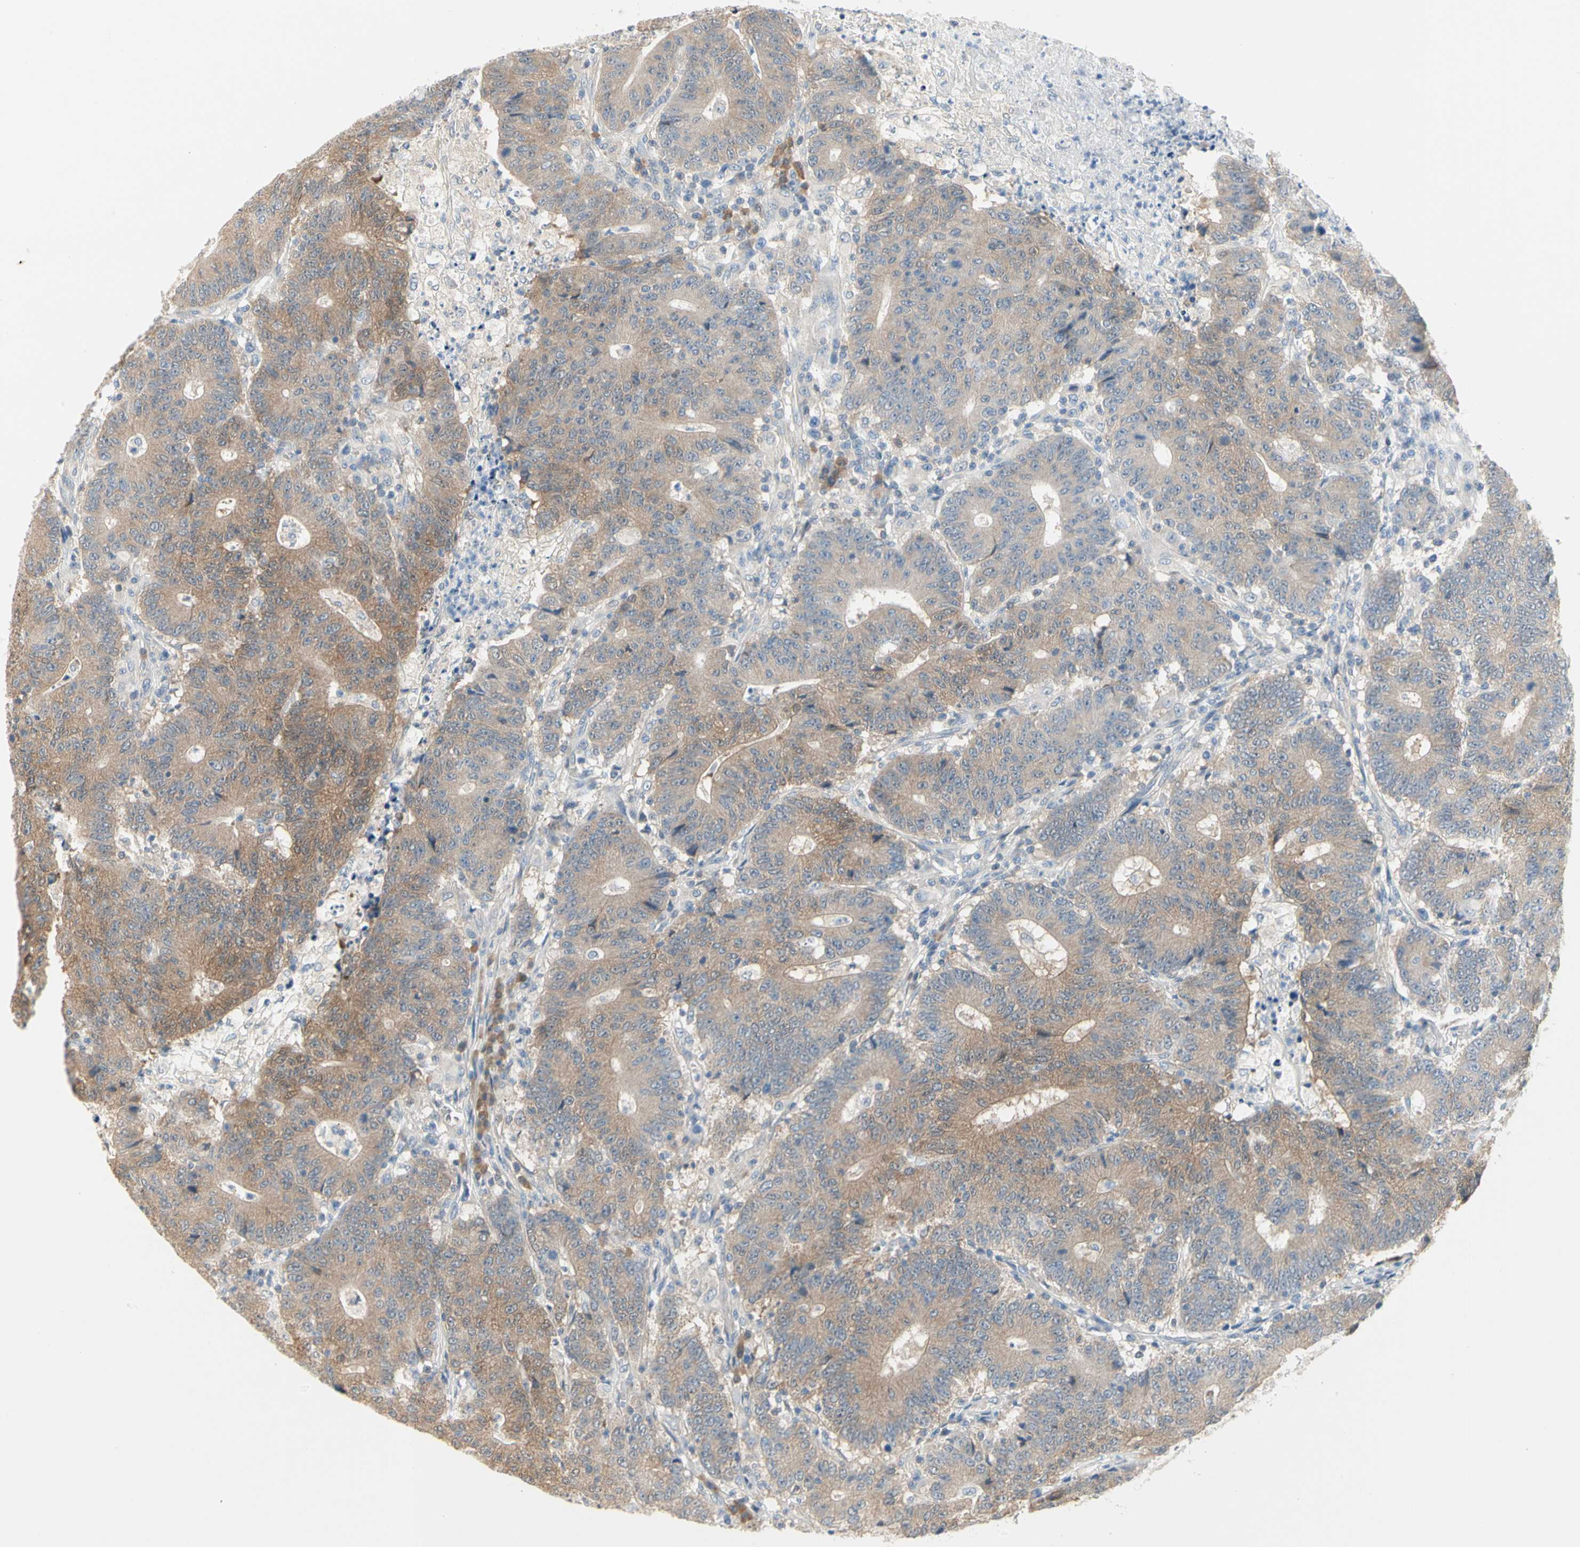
{"staining": {"intensity": "moderate", "quantity": ">75%", "location": "cytoplasmic/membranous"}, "tissue": "colorectal cancer", "cell_type": "Tumor cells", "image_type": "cancer", "snomed": [{"axis": "morphology", "description": "Normal tissue, NOS"}, {"axis": "morphology", "description": "Adenocarcinoma, NOS"}, {"axis": "topography", "description": "Colon"}], "caption": "Immunohistochemical staining of colorectal adenocarcinoma reveals moderate cytoplasmic/membranous protein positivity in about >75% of tumor cells.", "gene": "MPI", "patient": {"sex": "female", "age": 75}}